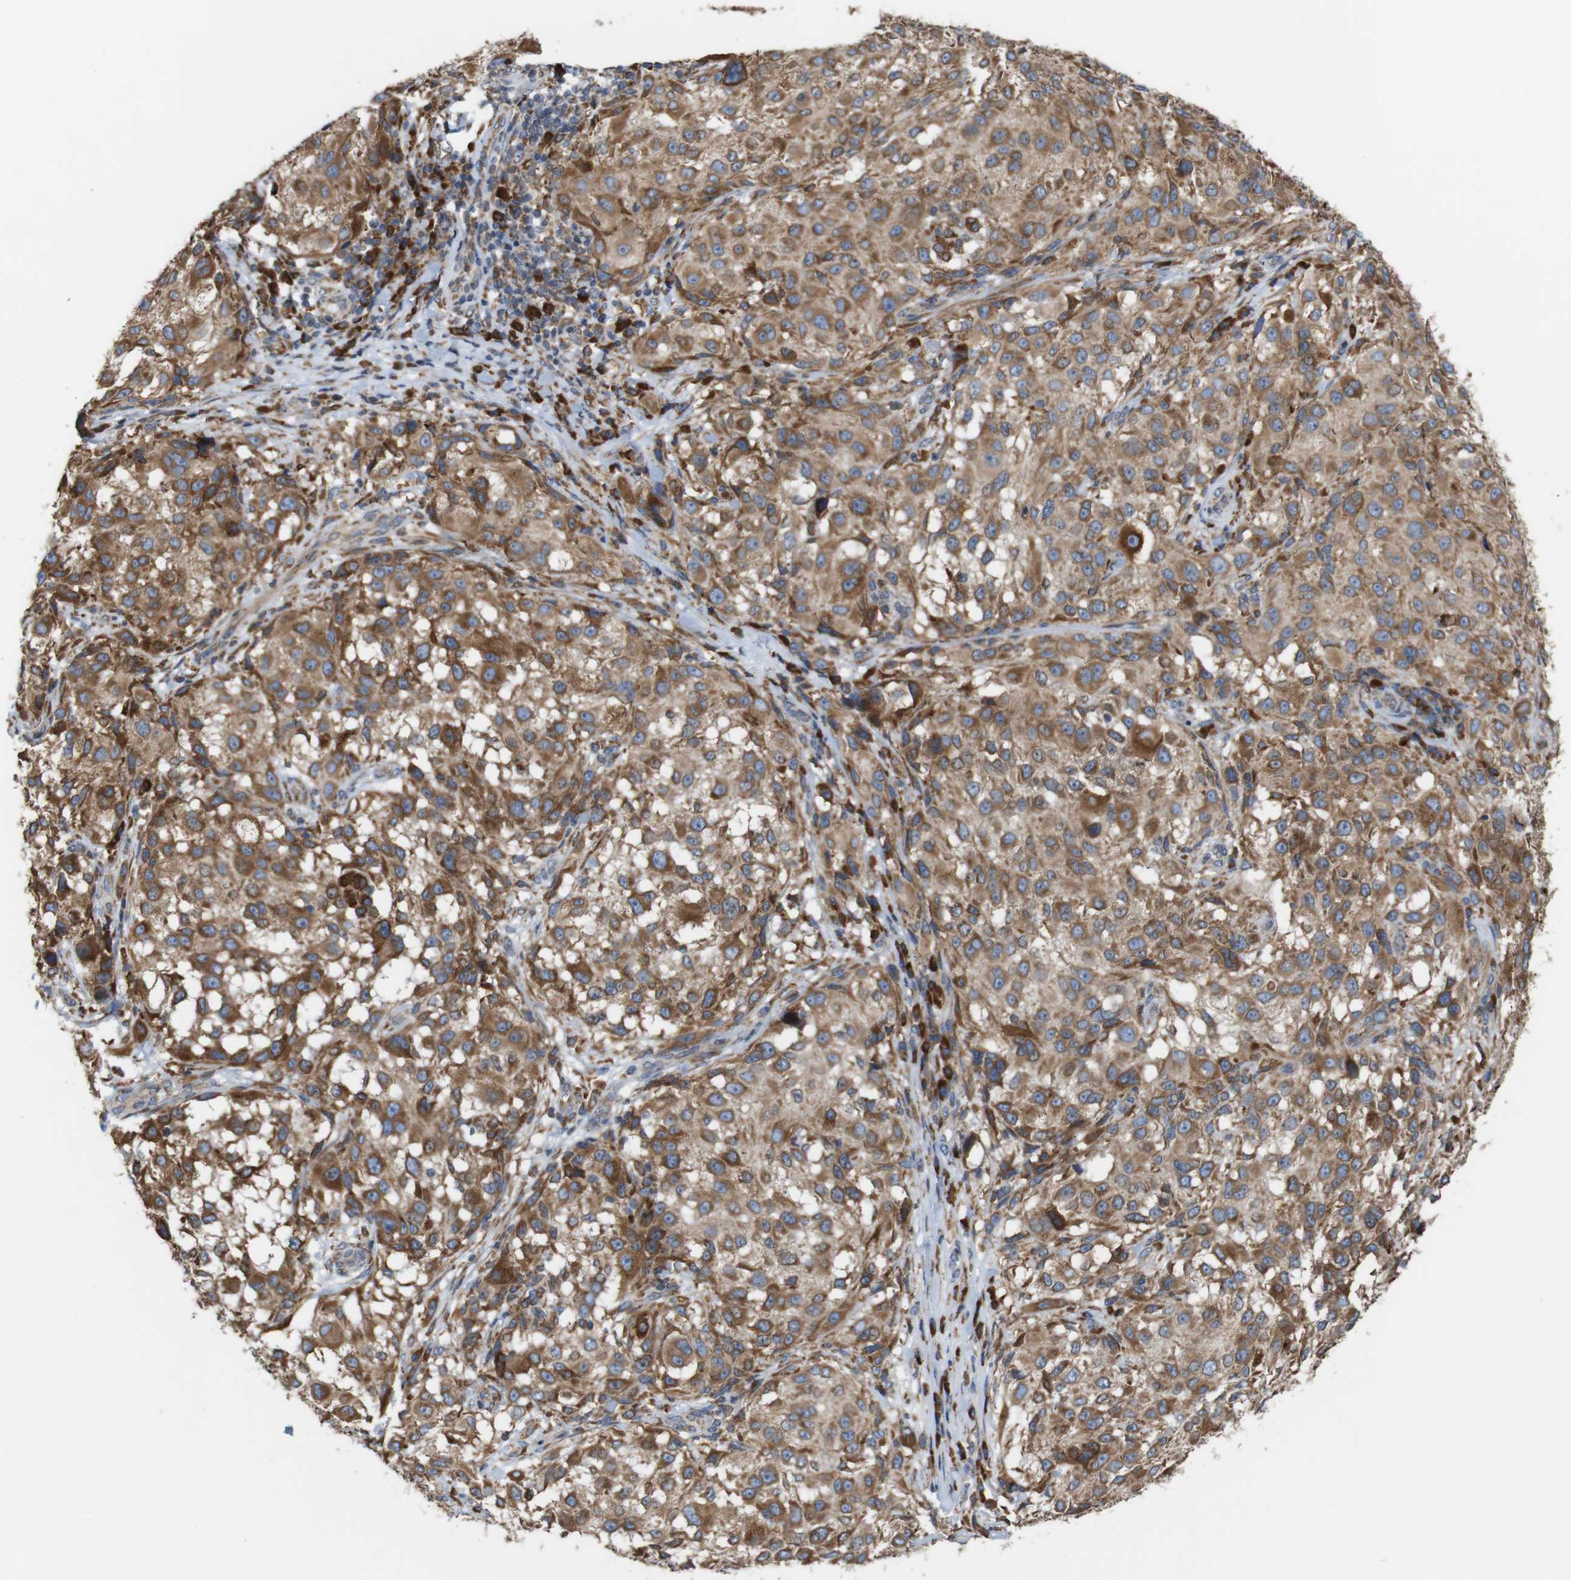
{"staining": {"intensity": "moderate", "quantity": ">75%", "location": "cytoplasmic/membranous"}, "tissue": "melanoma", "cell_type": "Tumor cells", "image_type": "cancer", "snomed": [{"axis": "morphology", "description": "Necrosis, NOS"}, {"axis": "morphology", "description": "Malignant melanoma, NOS"}, {"axis": "topography", "description": "Skin"}], "caption": "Protein expression analysis of human melanoma reveals moderate cytoplasmic/membranous staining in approximately >75% of tumor cells. Using DAB (3,3'-diaminobenzidine) (brown) and hematoxylin (blue) stains, captured at high magnification using brightfield microscopy.", "gene": "UGGT1", "patient": {"sex": "female", "age": 87}}